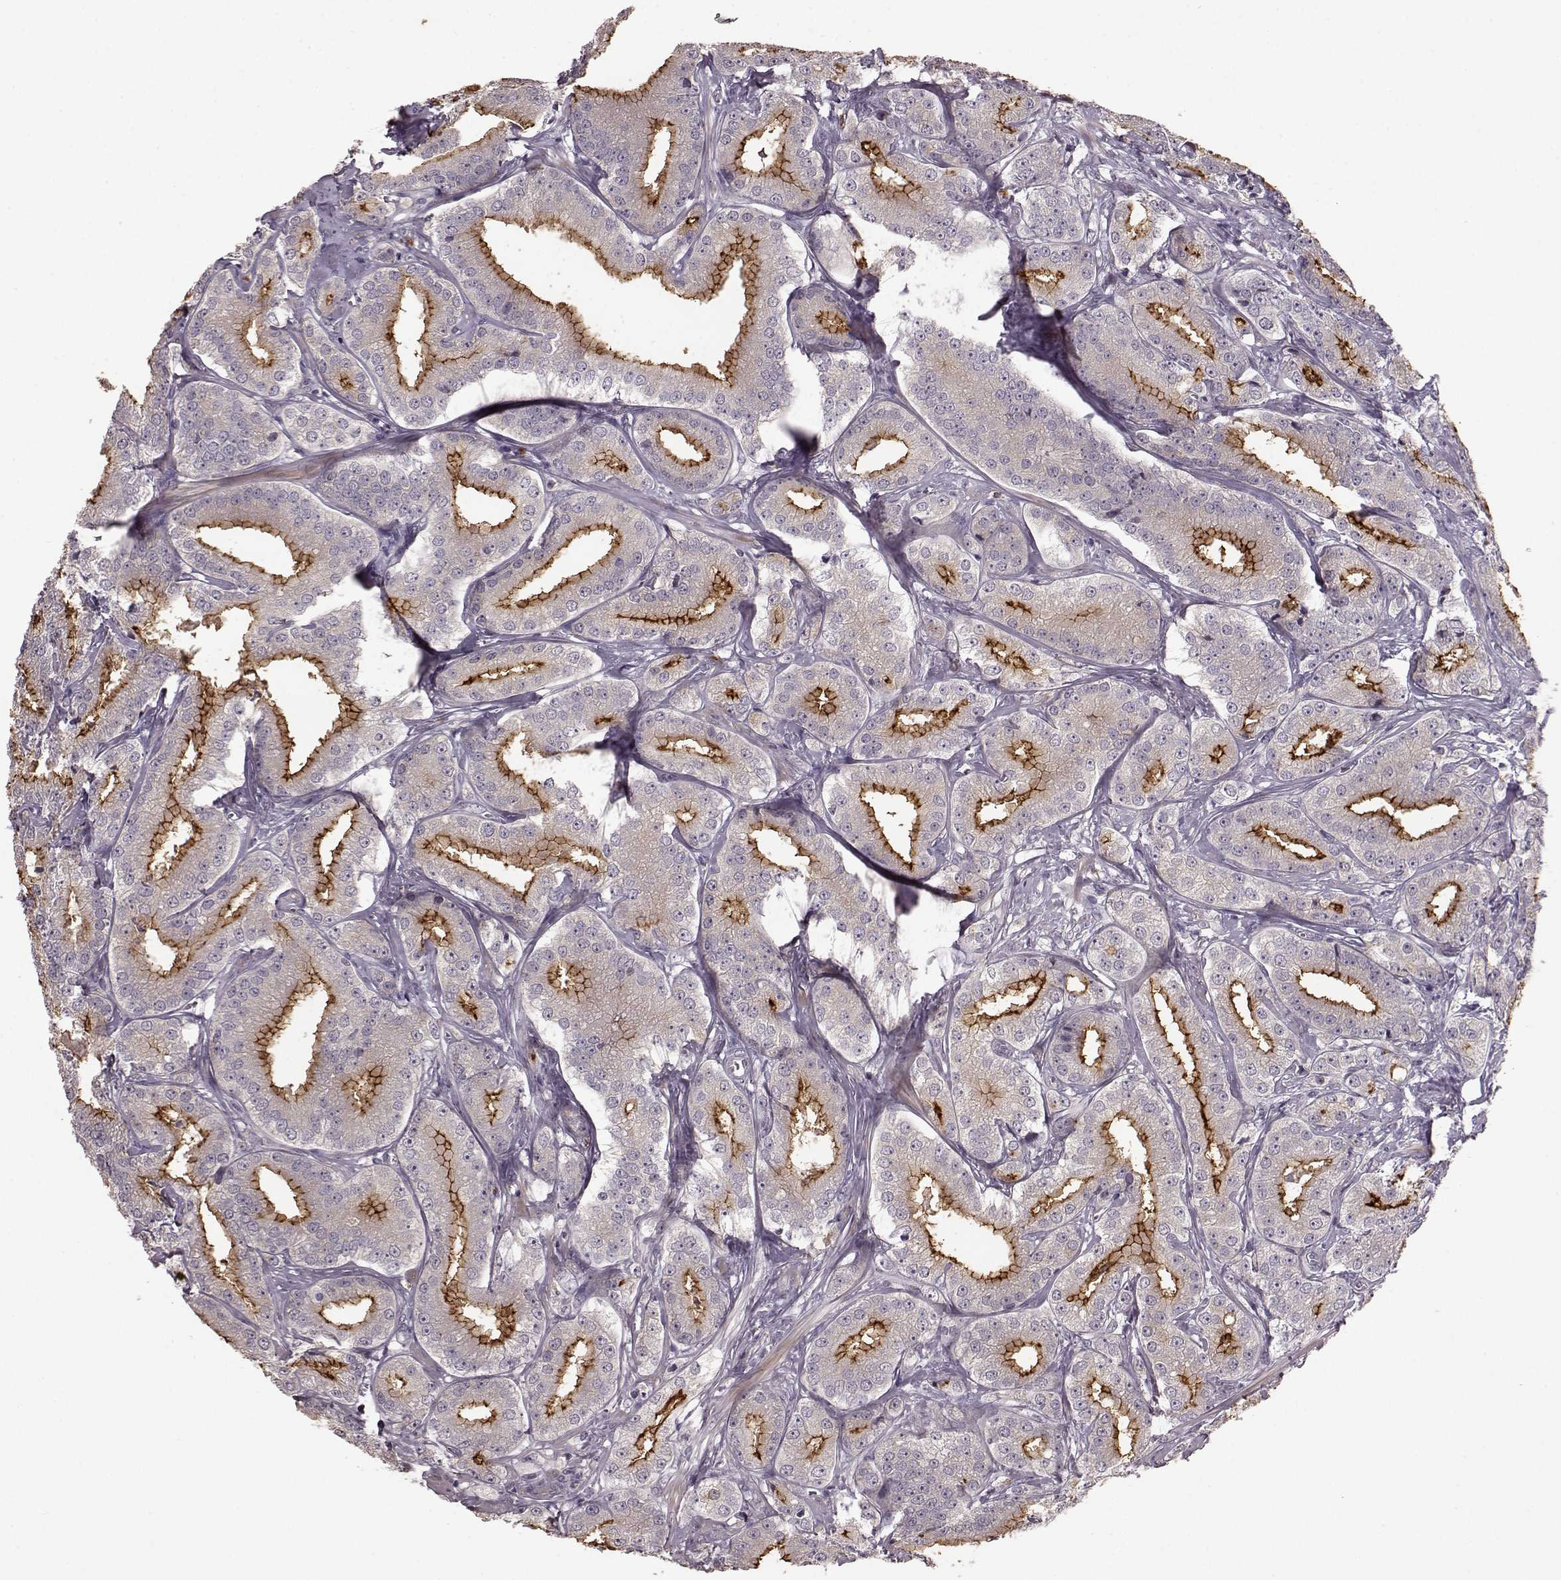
{"staining": {"intensity": "strong", "quantity": "25%-75%", "location": "cytoplasmic/membranous"}, "tissue": "prostate cancer", "cell_type": "Tumor cells", "image_type": "cancer", "snomed": [{"axis": "morphology", "description": "Adenocarcinoma, High grade"}, {"axis": "topography", "description": "Prostate"}], "caption": "Prostate high-grade adenocarcinoma stained for a protein demonstrates strong cytoplasmic/membranous positivity in tumor cells.", "gene": "SLC52A3", "patient": {"sex": "male", "age": 64}}